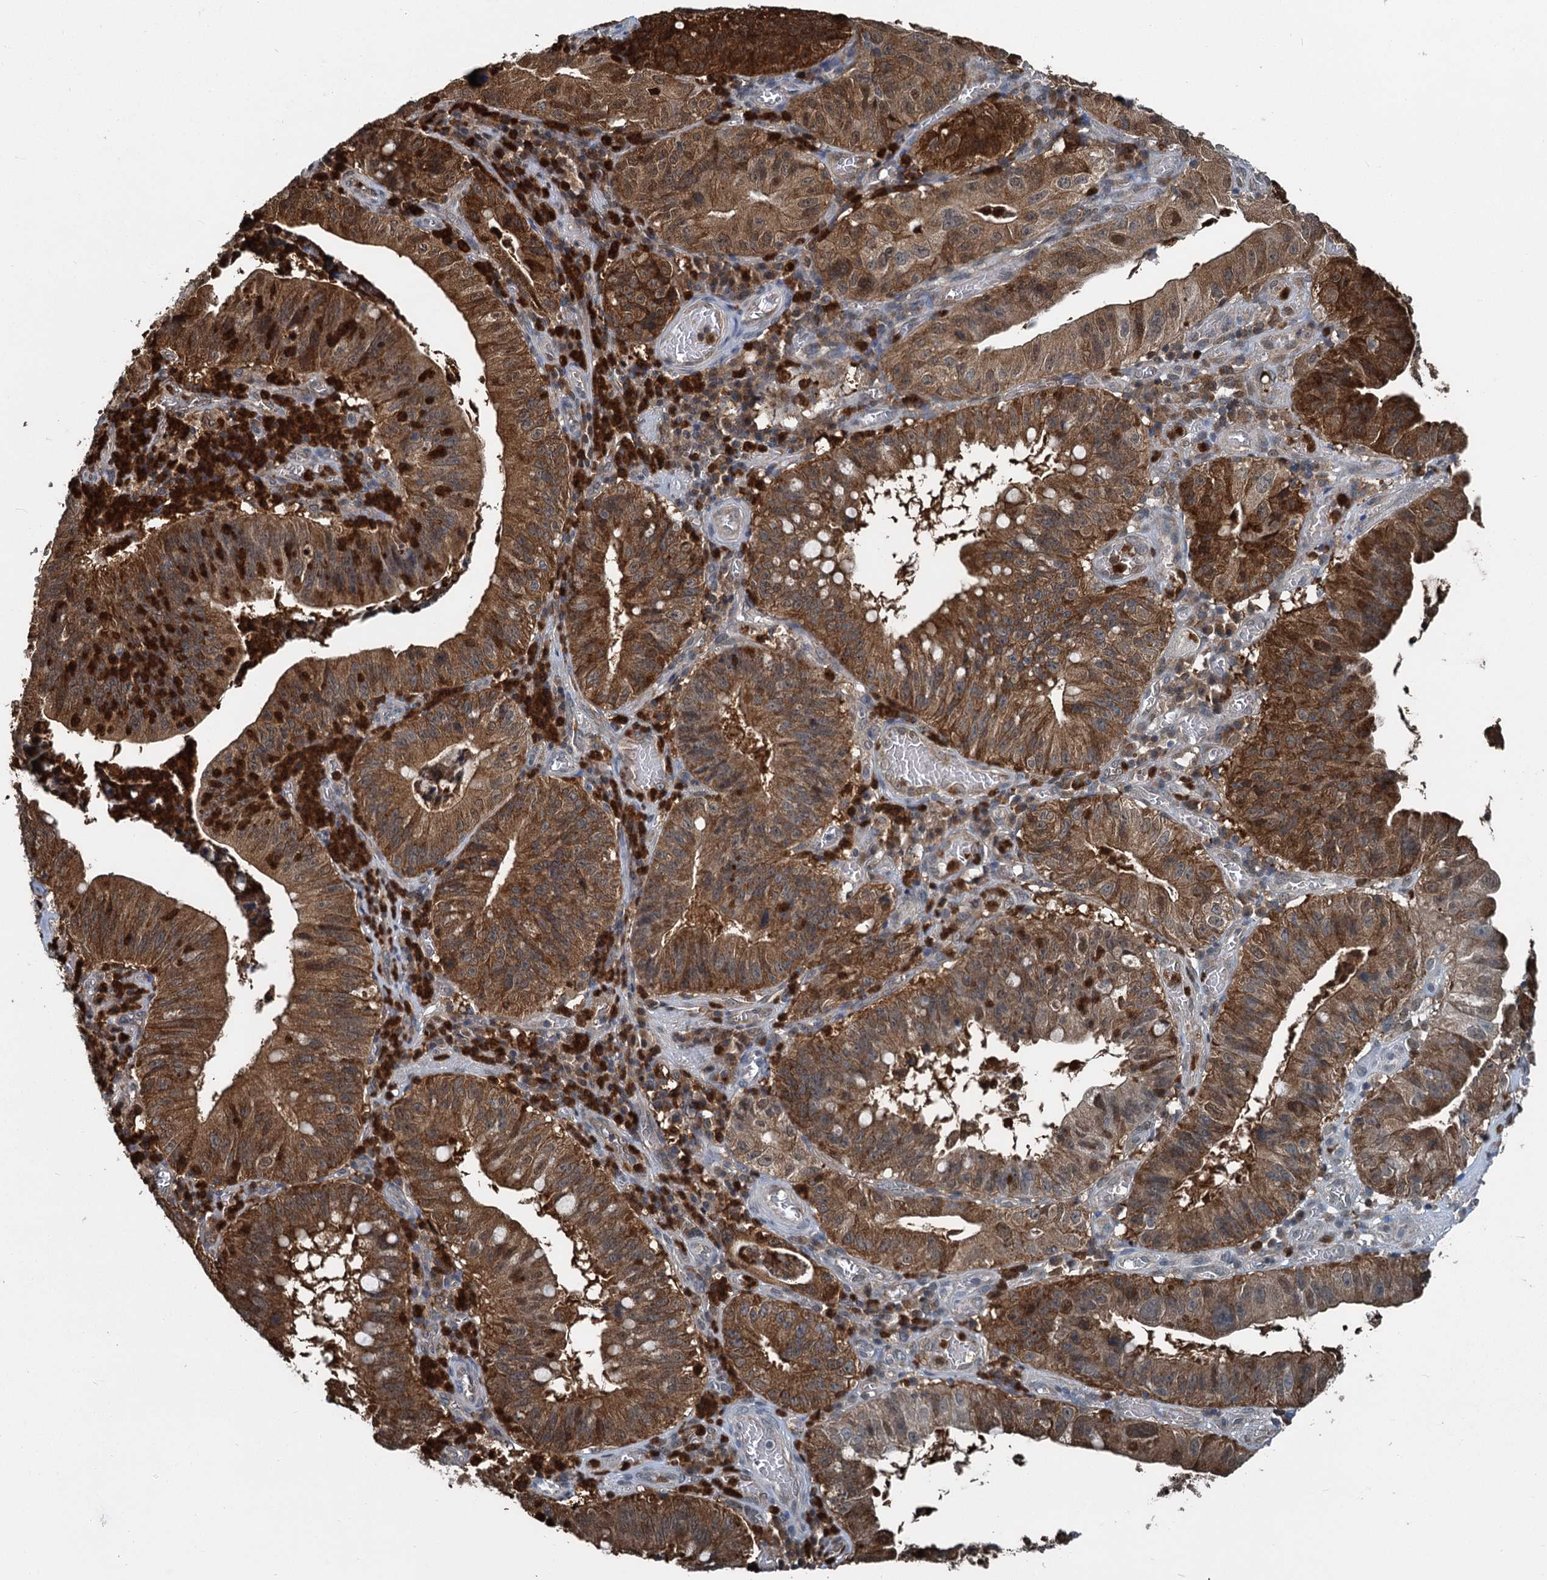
{"staining": {"intensity": "strong", "quantity": ">75%", "location": "cytoplasmic/membranous"}, "tissue": "stomach cancer", "cell_type": "Tumor cells", "image_type": "cancer", "snomed": [{"axis": "morphology", "description": "Adenocarcinoma, NOS"}, {"axis": "topography", "description": "Stomach"}], "caption": "Approximately >75% of tumor cells in adenocarcinoma (stomach) reveal strong cytoplasmic/membranous protein staining as visualized by brown immunohistochemical staining.", "gene": "GPI", "patient": {"sex": "male", "age": 59}}